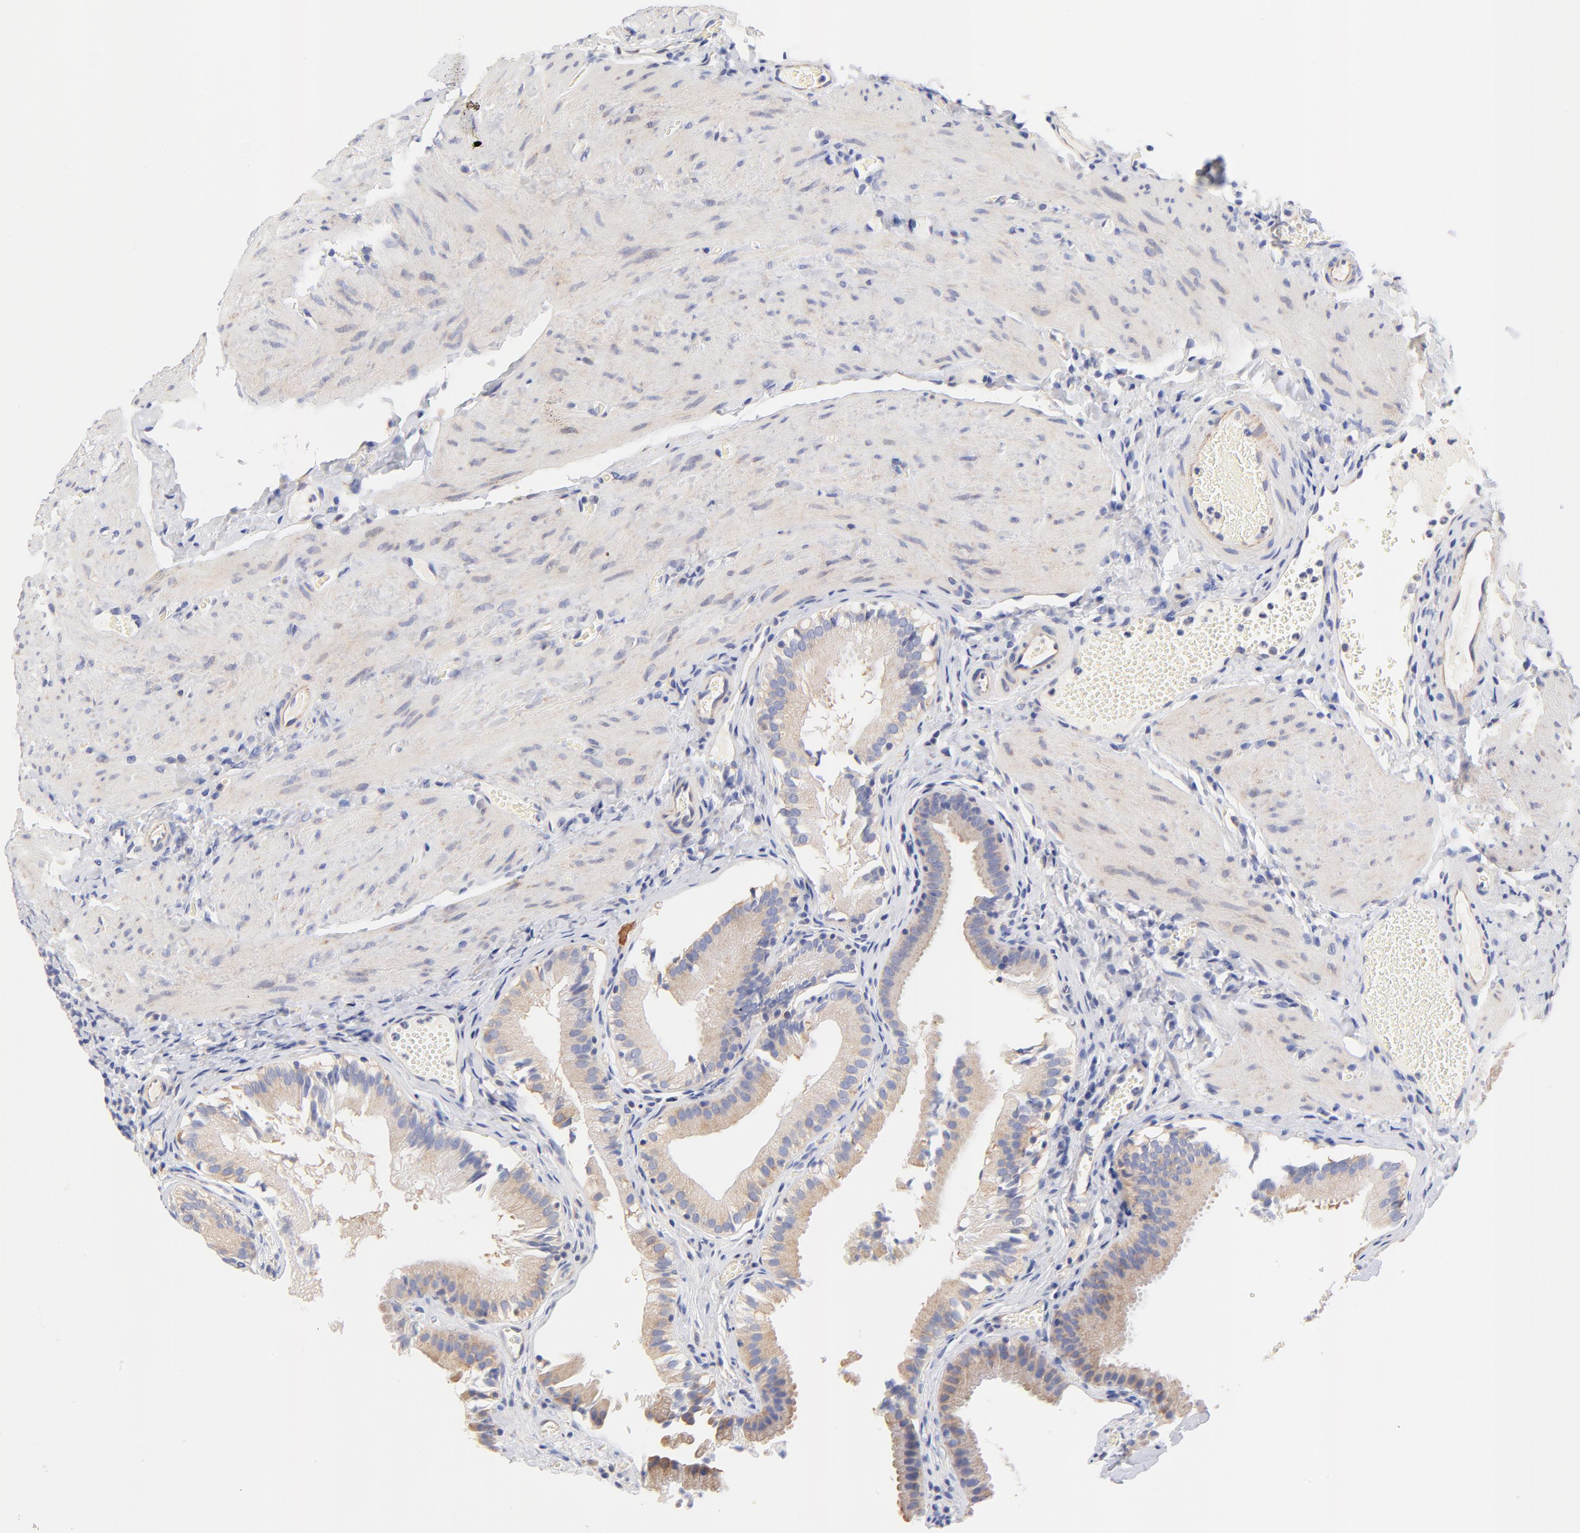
{"staining": {"intensity": "weak", "quantity": ">75%", "location": "cytoplasmic/membranous"}, "tissue": "gallbladder", "cell_type": "Glandular cells", "image_type": "normal", "snomed": [{"axis": "morphology", "description": "Normal tissue, NOS"}, {"axis": "topography", "description": "Gallbladder"}], "caption": "A high-resolution image shows immunohistochemistry (IHC) staining of unremarkable gallbladder, which exhibits weak cytoplasmic/membranous expression in approximately >75% of glandular cells.", "gene": "HS3ST1", "patient": {"sex": "female", "age": 24}}